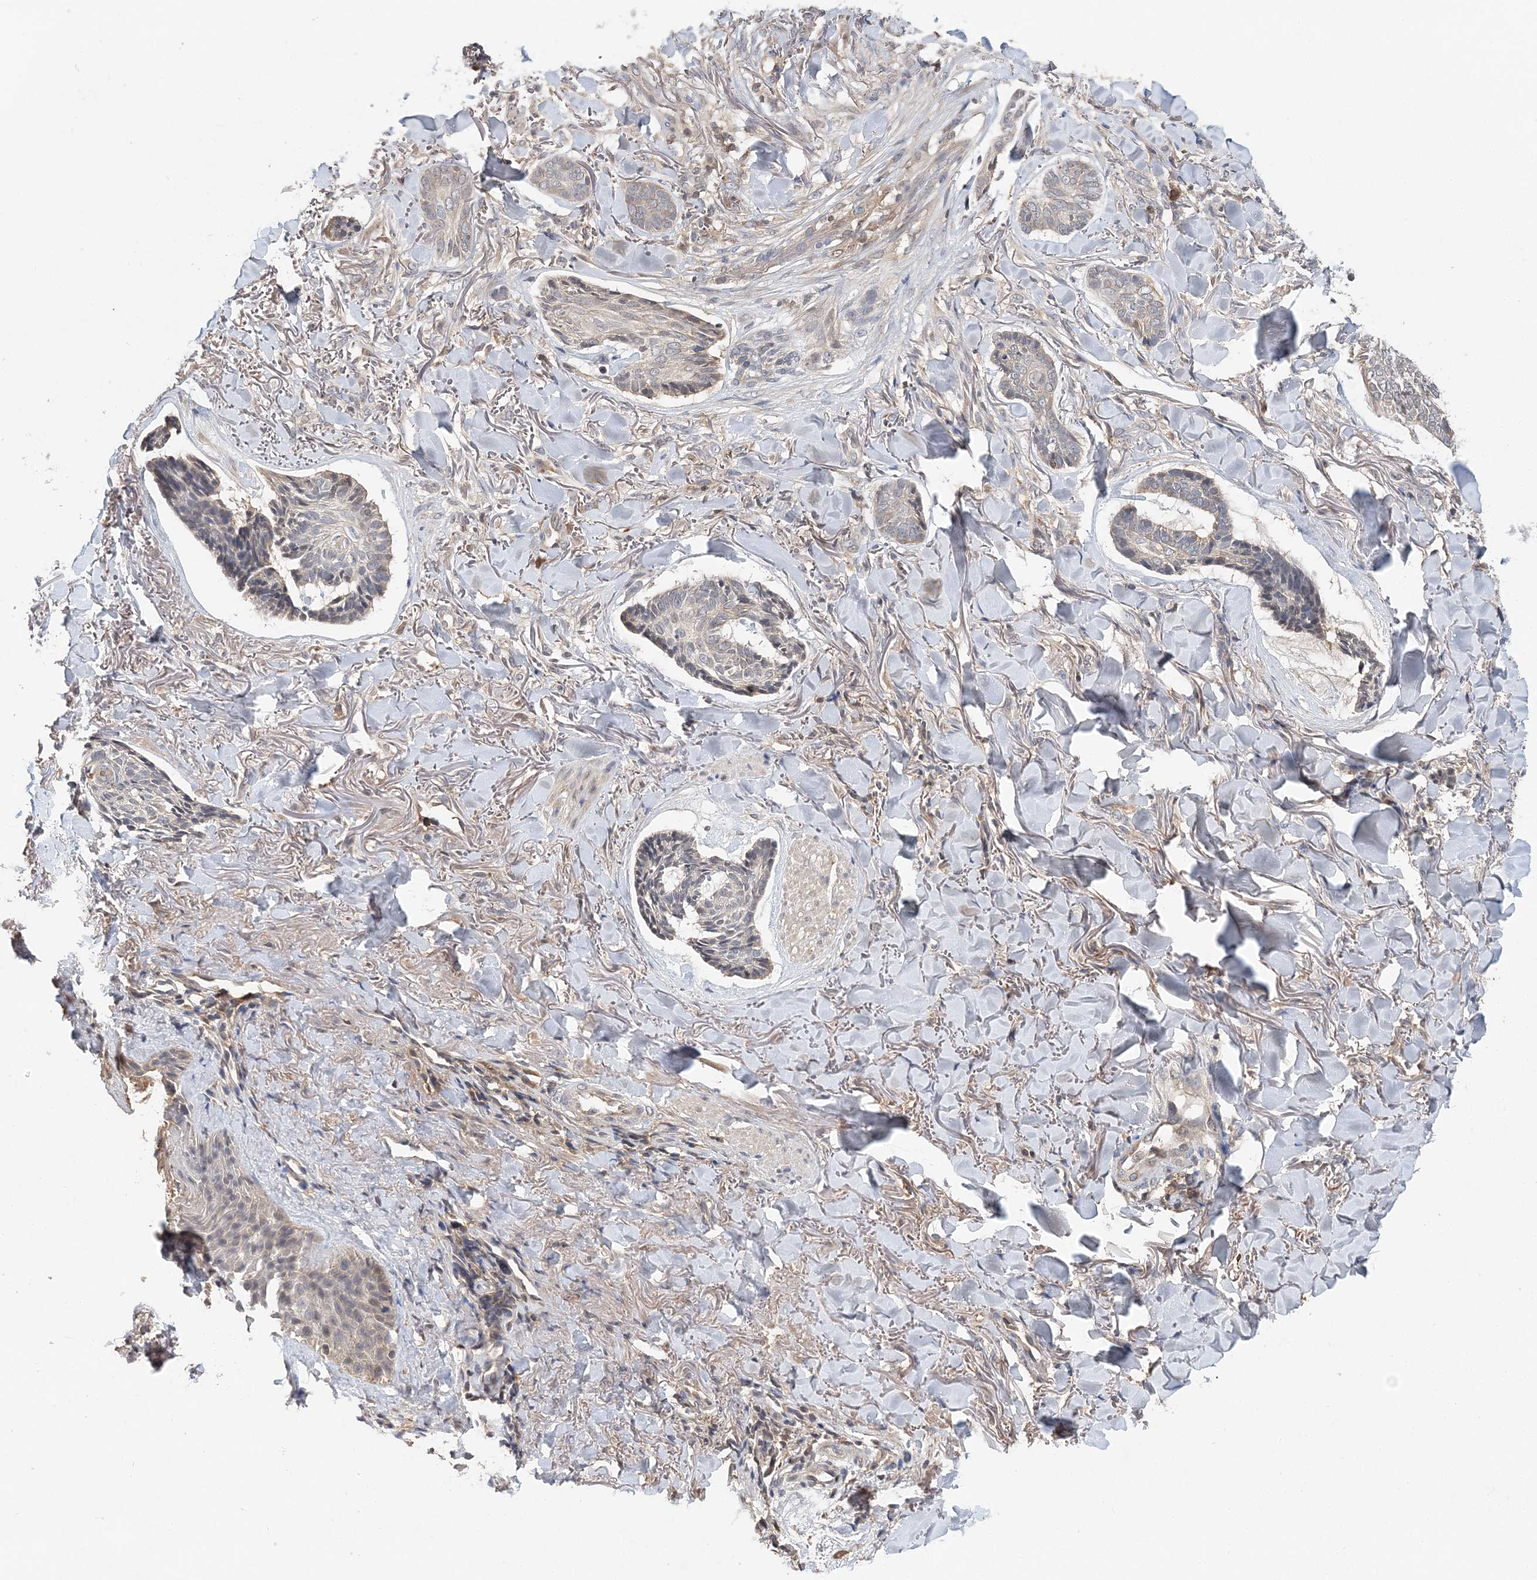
{"staining": {"intensity": "negative", "quantity": "none", "location": "none"}, "tissue": "skin cancer", "cell_type": "Tumor cells", "image_type": "cancer", "snomed": [{"axis": "morphology", "description": "Basal cell carcinoma"}, {"axis": "topography", "description": "Skin"}], "caption": "Immunohistochemistry histopathology image of neoplastic tissue: basal cell carcinoma (skin) stained with DAB displays no significant protein expression in tumor cells.", "gene": "SYCP3", "patient": {"sex": "male", "age": 43}}